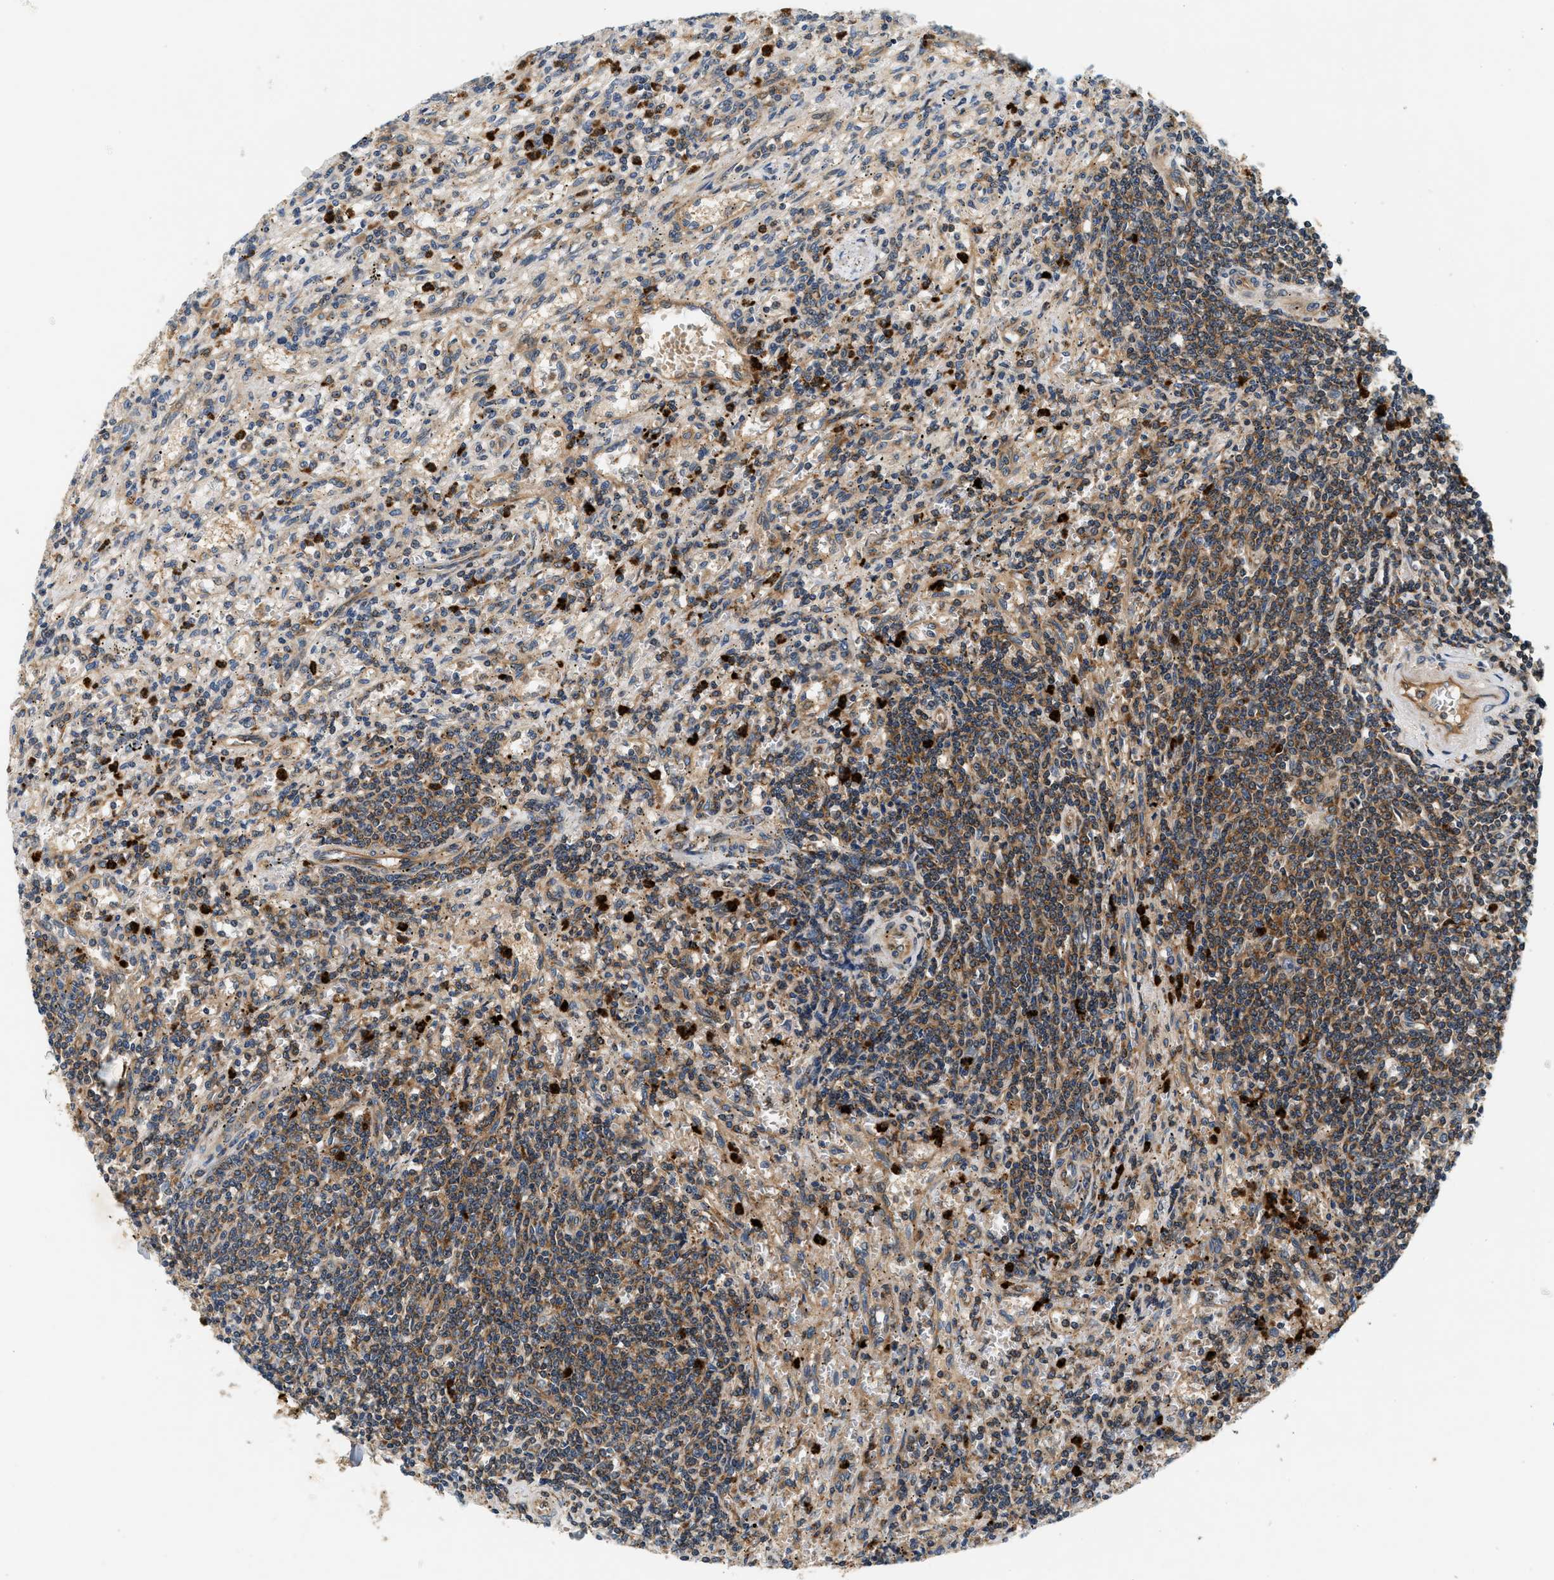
{"staining": {"intensity": "moderate", "quantity": ">75%", "location": "cytoplasmic/membranous"}, "tissue": "lymphoma", "cell_type": "Tumor cells", "image_type": "cancer", "snomed": [{"axis": "morphology", "description": "Malignant lymphoma, non-Hodgkin's type, Low grade"}, {"axis": "topography", "description": "Spleen"}], "caption": "Brown immunohistochemical staining in lymphoma exhibits moderate cytoplasmic/membranous expression in approximately >75% of tumor cells.", "gene": "SAMD9", "patient": {"sex": "male", "age": 76}}